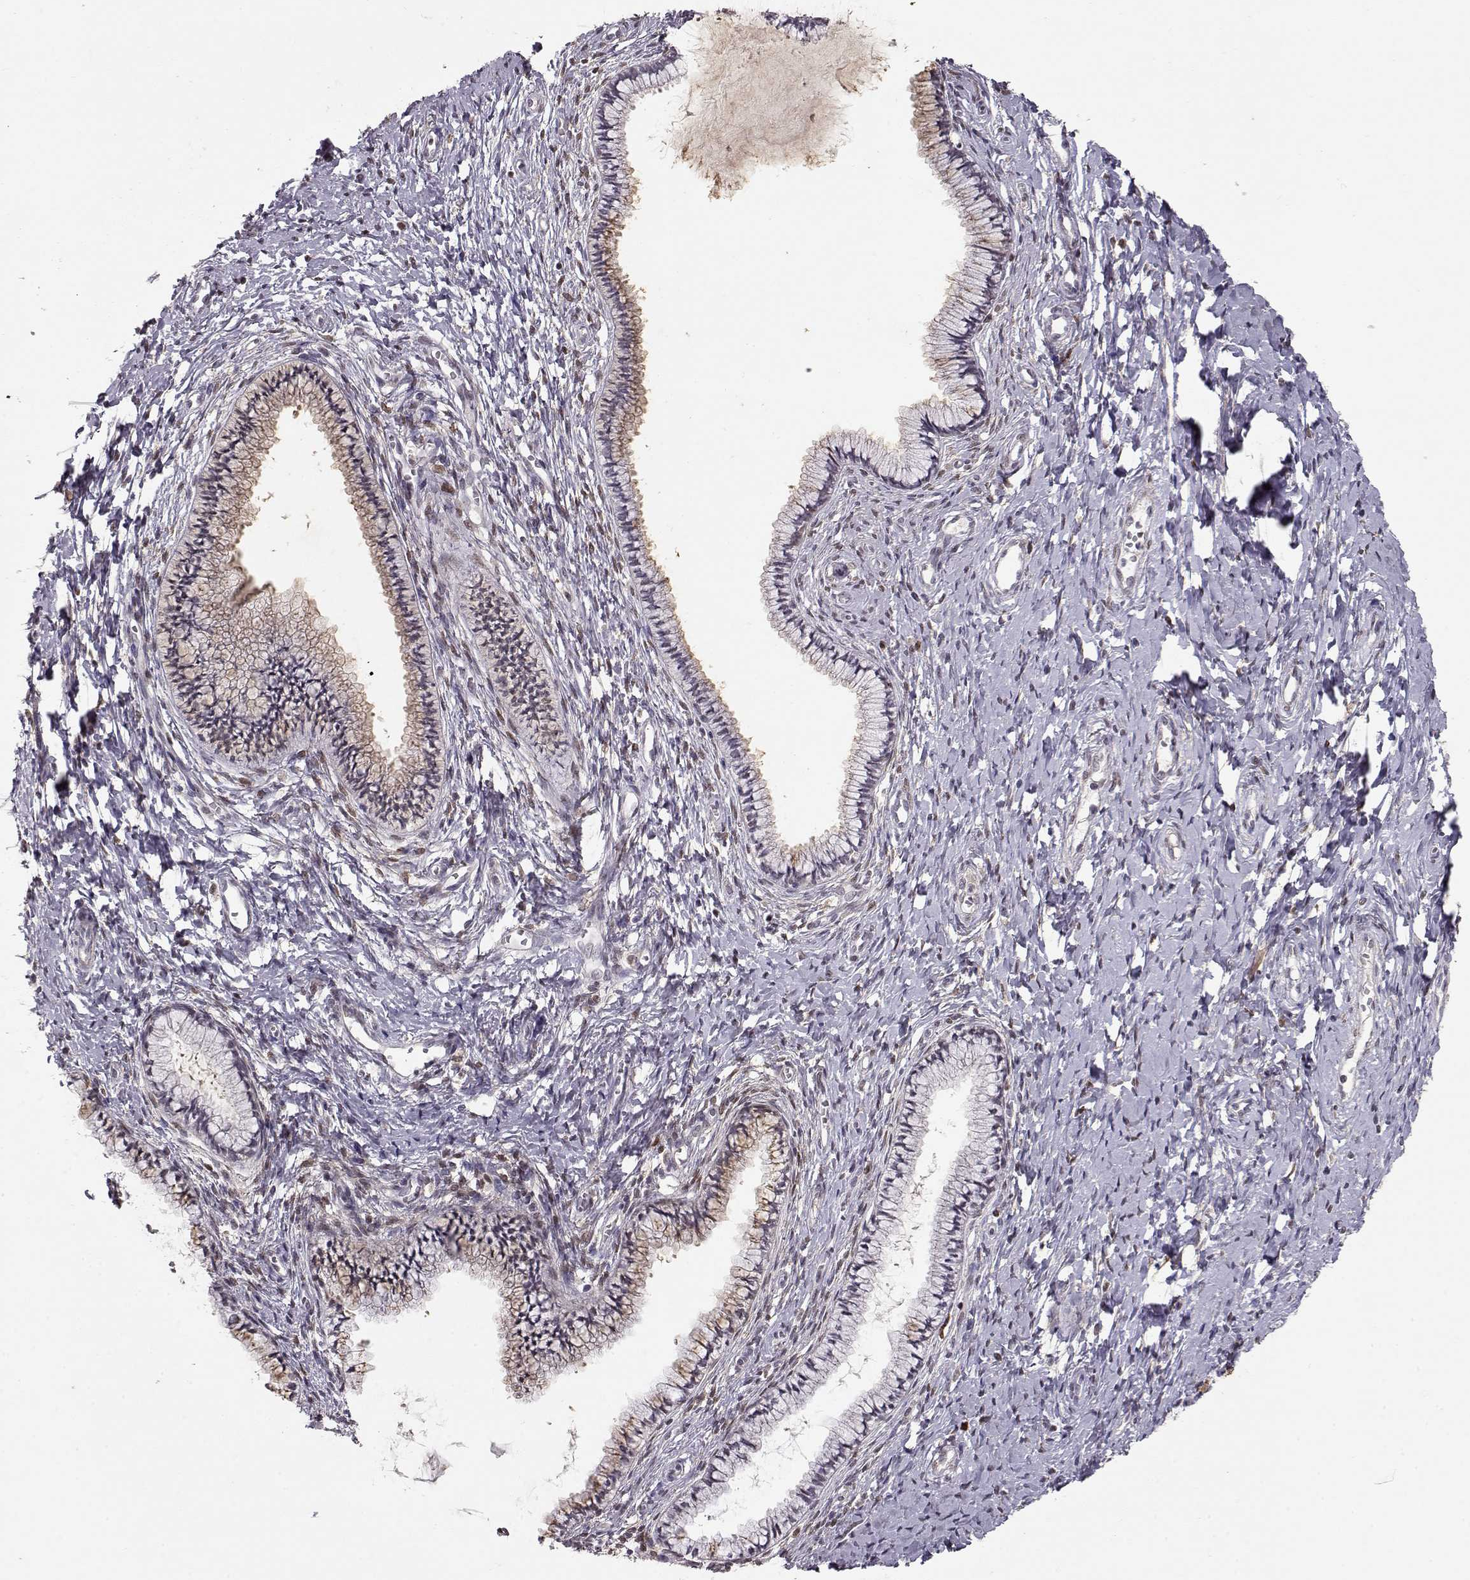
{"staining": {"intensity": "weak", "quantity": "25%-75%", "location": "cytoplasmic/membranous"}, "tissue": "cervix", "cell_type": "Glandular cells", "image_type": "normal", "snomed": [{"axis": "morphology", "description": "Normal tissue, NOS"}, {"axis": "topography", "description": "Cervix"}], "caption": "A low amount of weak cytoplasmic/membranous staining is appreciated in approximately 25%-75% of glandular cells in unremarkable cervix.", "gene": "CDK4", "patient": {"sex": "female", "age": 40}}